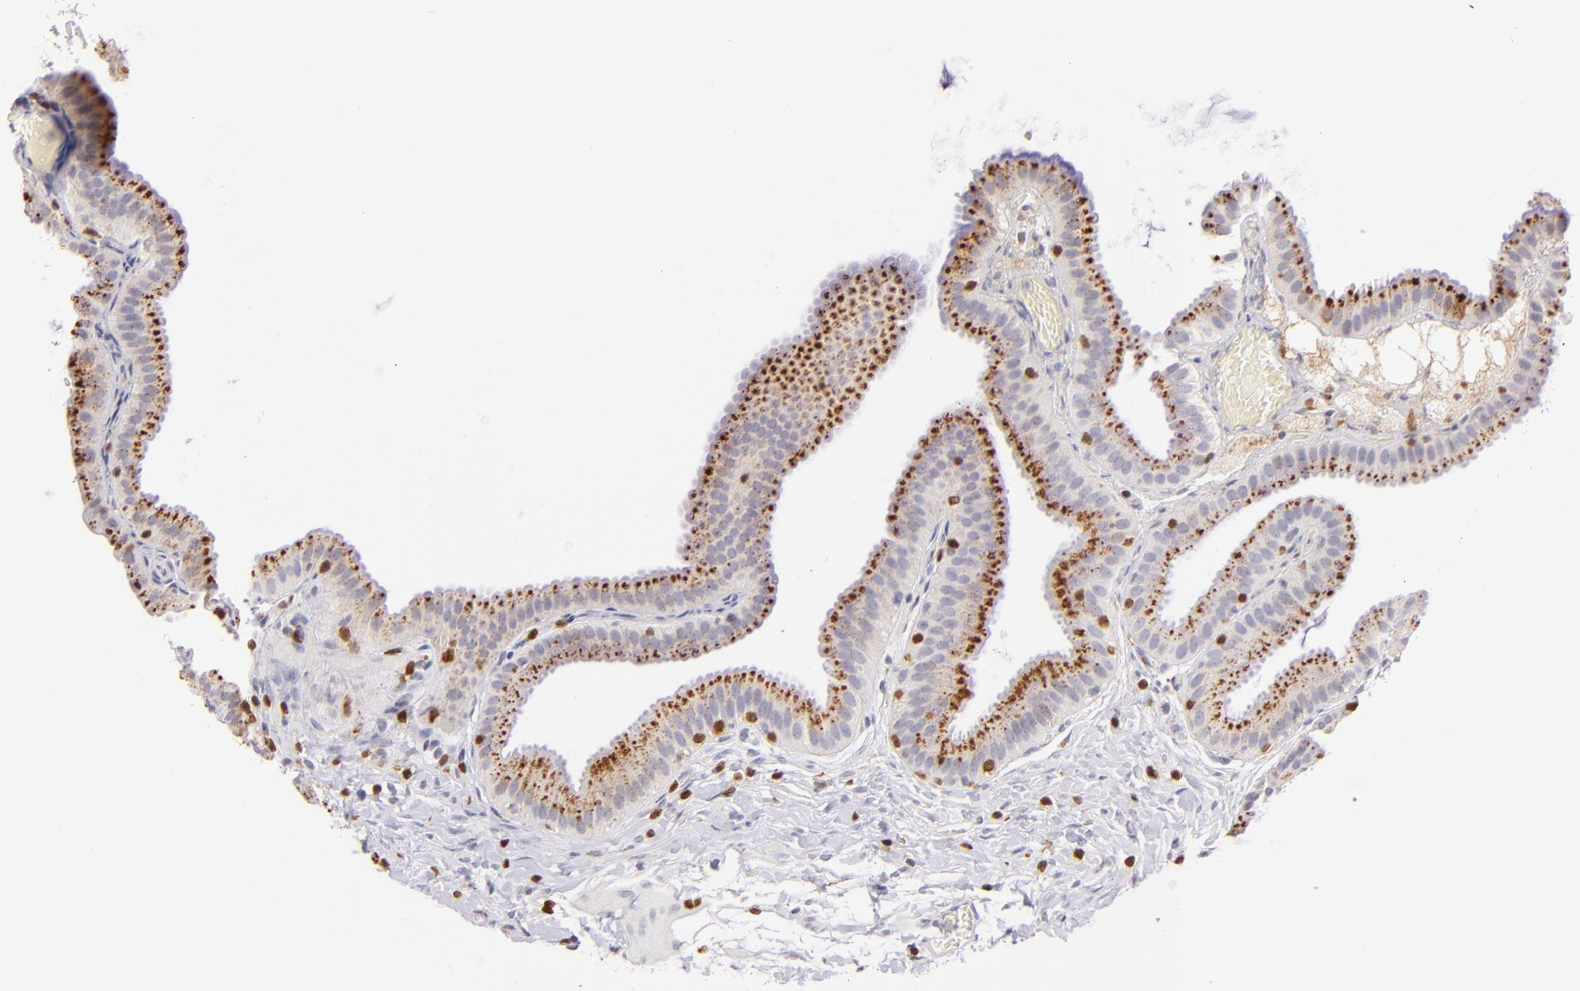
{"staining": {"intensity": "strong", "quantity": ">75%", "location": "cytoplasmic/membranous"}, "tissue": "gallbladder", "cell_type": "Glandular cells", "image_type": "normal", "snomed": [{"axis": "morphology", "description": "Normal tissue, NOS"}, {"axis": "topography", "description": "Gallbladder"}], "caption": "Protein staining demonstrates strong cytoplasmic/membranous positivity in approximately >75% of glandular cells in unremarkable gallbladder.", "gene": "ZAP70", "patient": {"sex": "female", "age": 63}}